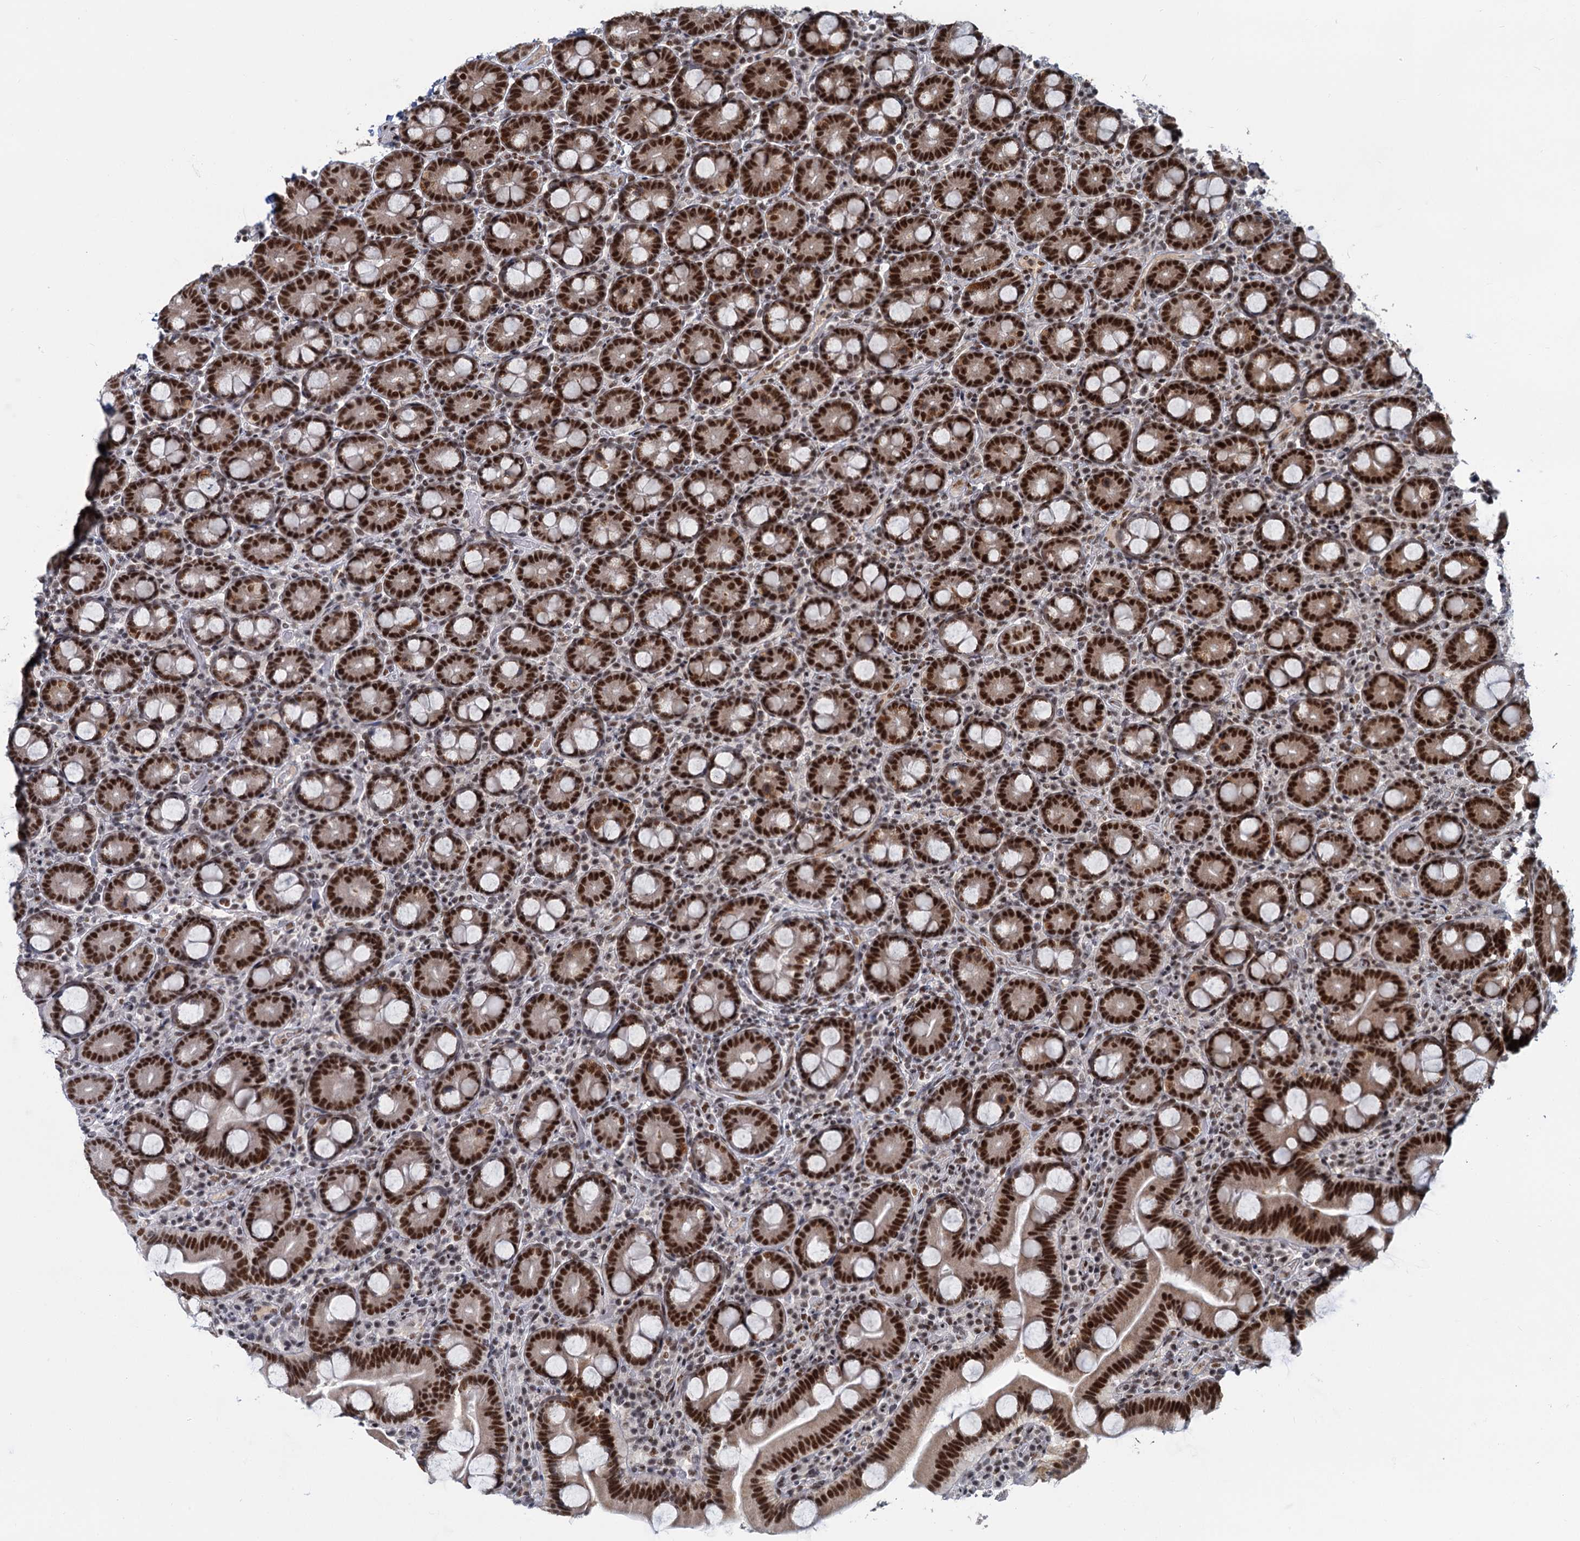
{"staining": {"intensity": "strong", "quantity": ">75%", "location": "nuclear"}, "tissue": "duodenum", "cell_type": "Glandular cells", "image_type": "normal", "snomed": [{"axis": "morphology", "description": "Normal tissue, NOS"}, {"axis": "topography", "description": "Duodenum"}], "caption": "Protein staining by immunohistochemistry demonstrates strong nuclear expression in about >75% of glandular cells in normal duodenum. (DAB IHC, brown staining for protein, blue staining for nuclei).", "gene": "WBP4", "patient": {"sex": "male", "age": 55}}